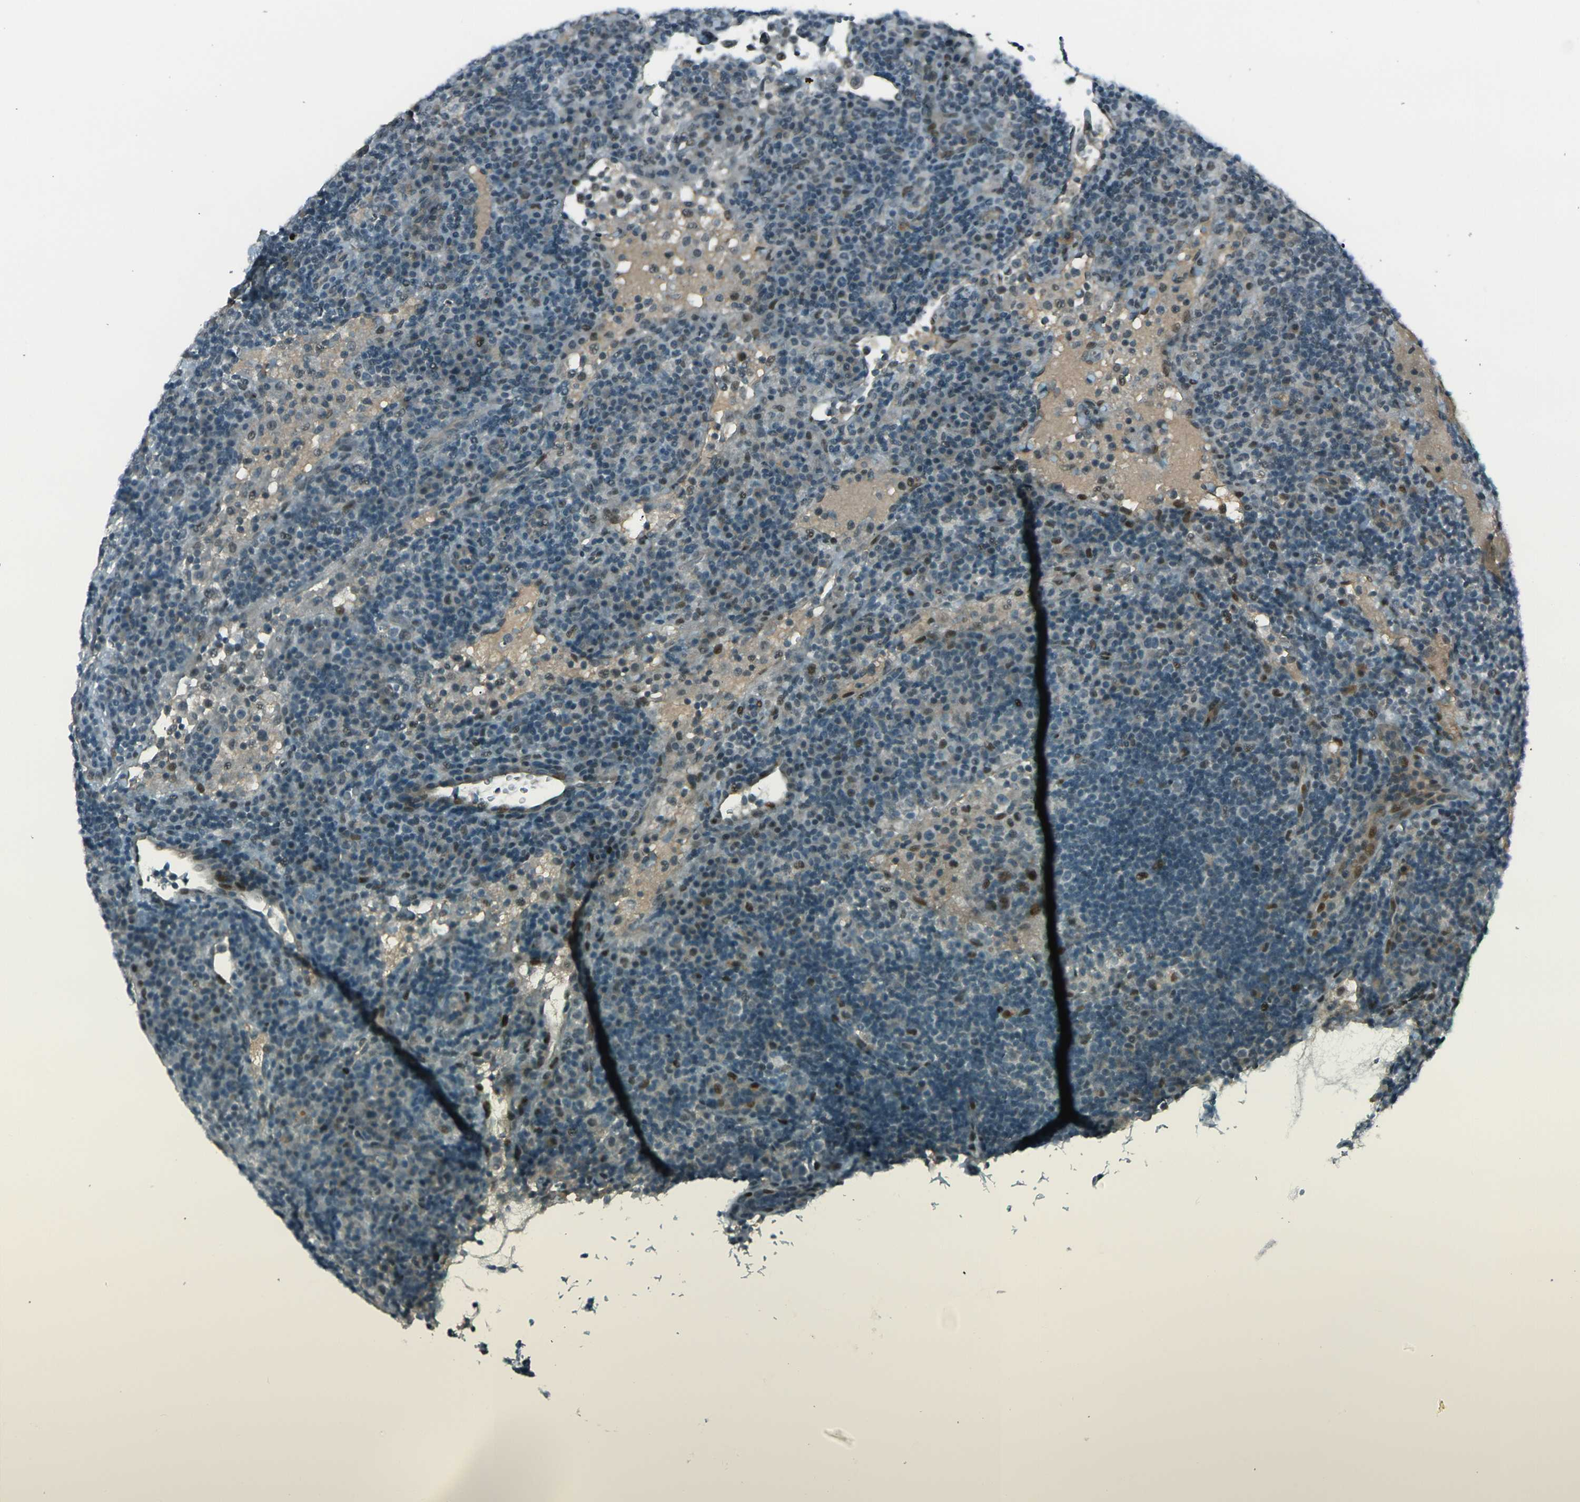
{"staining": {"intensity": "negative", "quantity": "none", "location": "none"}, "tissue": "lymph node", "cell_type": "Germinal center cells", "image_type": "normal", "snomed": [{"axis": "morphology", "description": "Normal tissue, NOS"}, {"axis": "topography", "description": "Lymph node"}], "caption": "Protein analysis of benign lymph node exhibits no significant staining in germinal center cells.", "gene": "GPR19", "patient": {"sex": "female", "age": 53}}